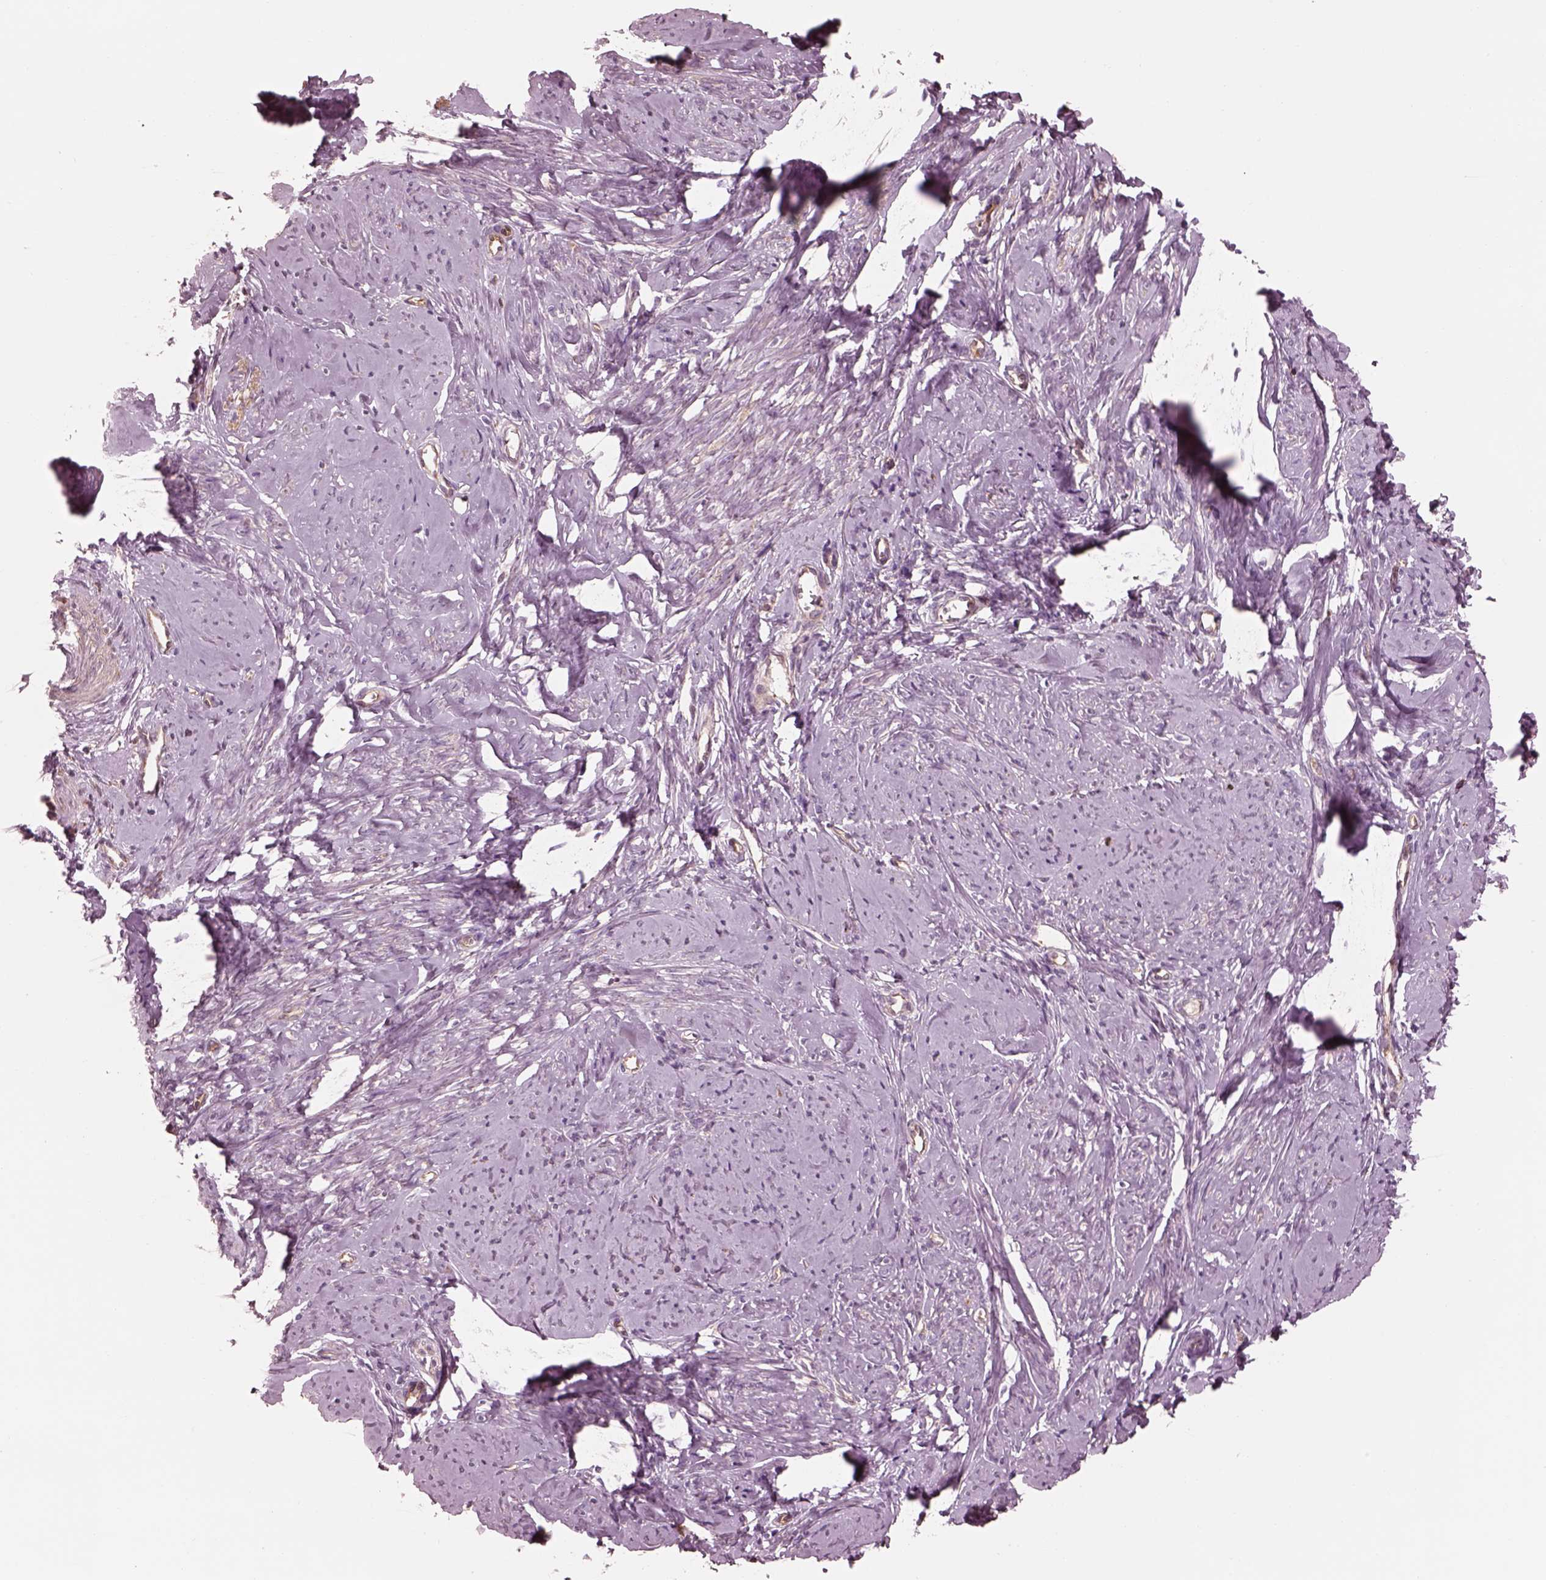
{"staining": {"intensity": "negative", "quantity": "none", "location": "none"}, "tissue": "smooth muscle", "cell_type": "Smooth muscle cells", "image_type": "normal", "snomed": [{"axis": "morphology", "description": "Normal tissue, NOS"}, {"axis": "topography", "description": "Smooth muscle"}], "caption": "Smooth muscle cells show no significant staining in normal smooth muscle.", "gene": "STK33", "patient": {"sex": "female", "age": 48}}